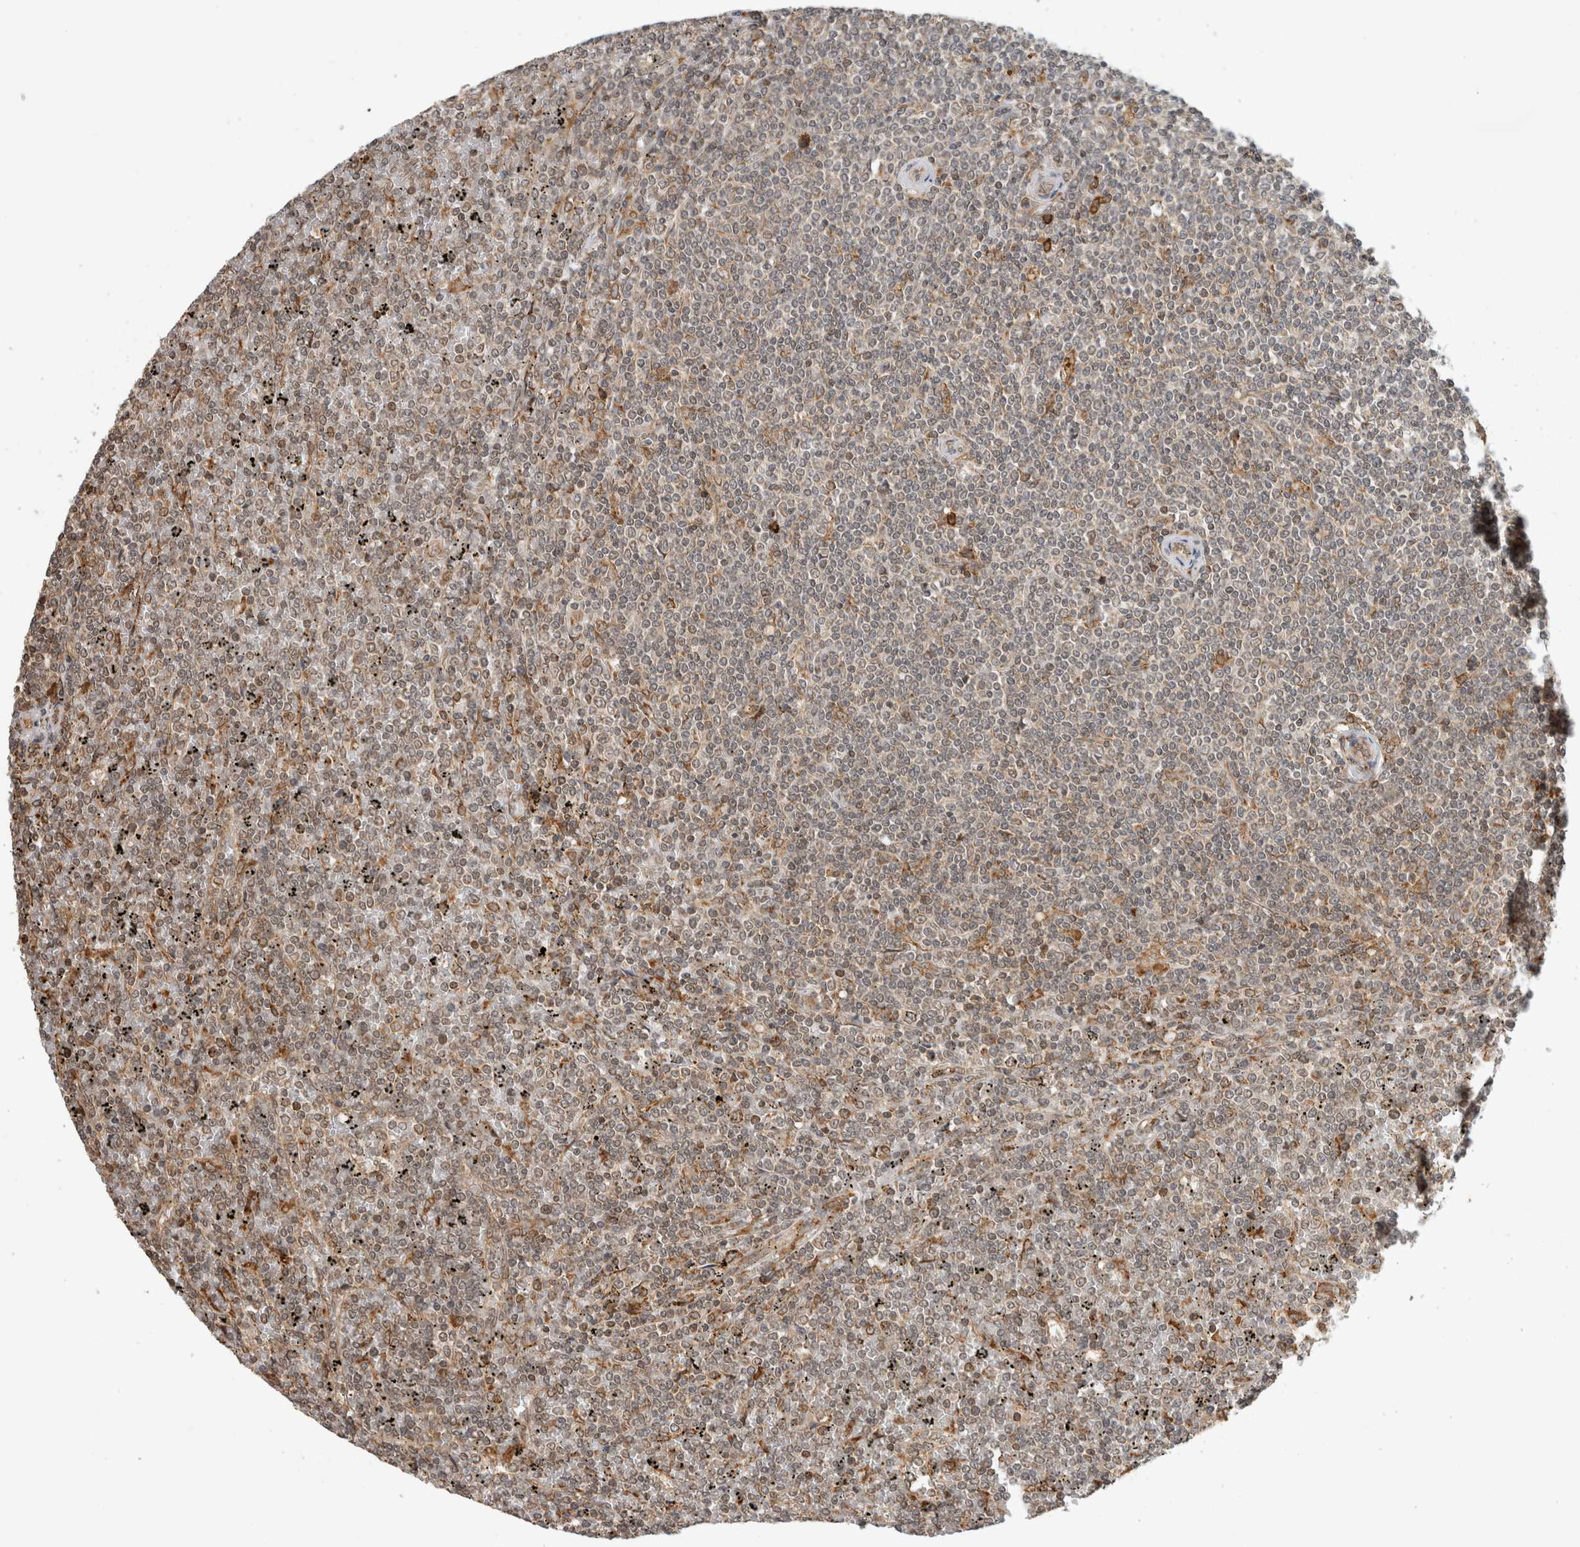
{"staining": {"intensity": "weak", "quantity": "<25%", "location": "nuclear"}, "tissue": "lymphoma", "cell_type": "Tumor cells", "image_type": "cancer", "snomed": [{"axis": "morphology", "description": "Malignant lymphoma, non-Hodgkin's type, Low grade"}, {"axis": "topography", "description": "Spleen"}], "caption": "This histopathology image is of malignant lymphoma, non-Hodgkin's type (low-grade) stained with immunohistochemistry to label a protein in brown with the nuclei are counter-stained blue. There is no expression in tumor cells.", "gene": "MS4A7", "patient": {"sex": "female", "age": 19}}